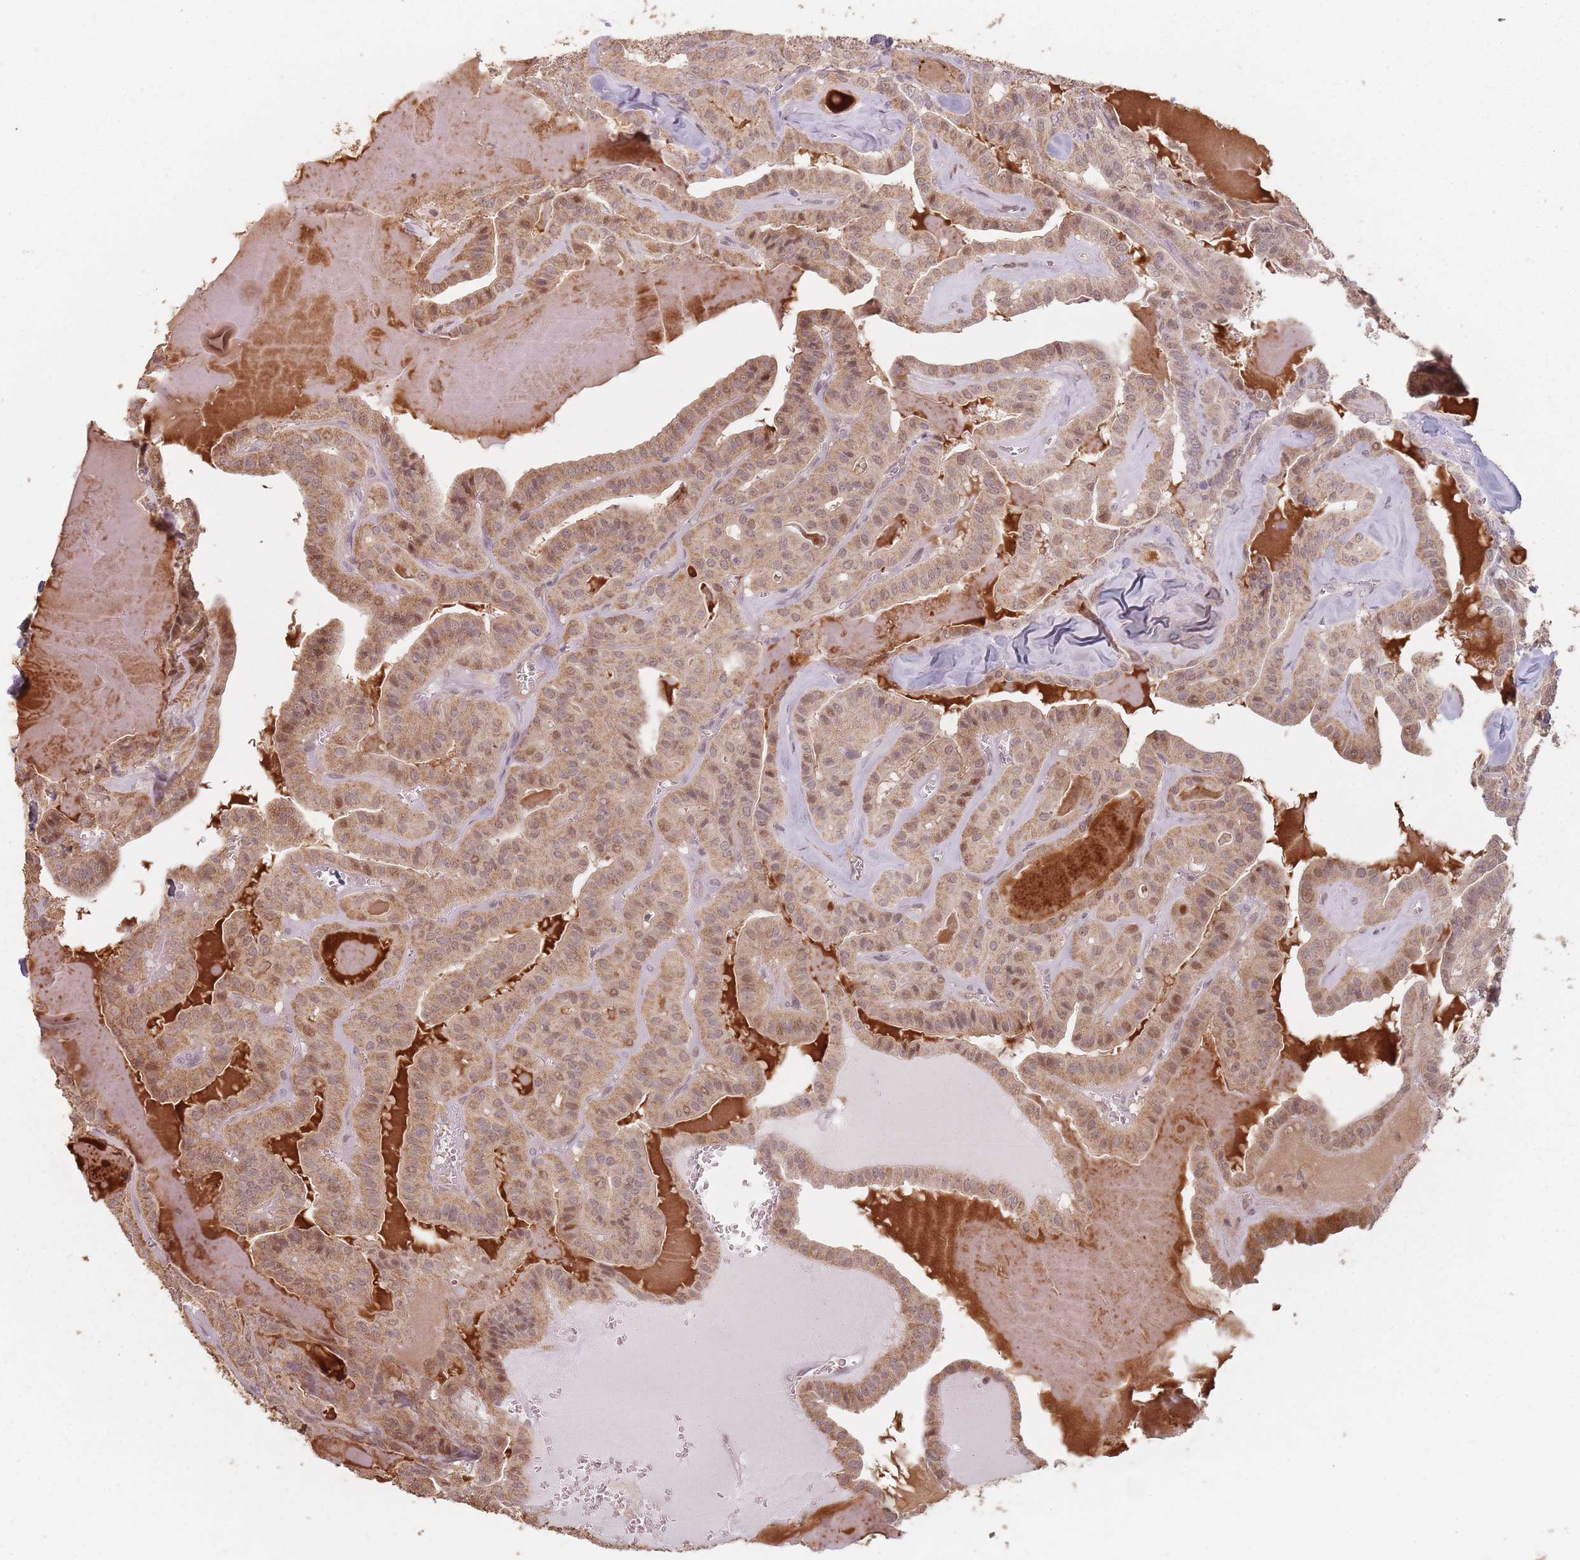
{"staining": {"intensity": "moderate", "quantity": ">75%", "location": "cytoplasmic/membranous,nuclear"}, "tissue": "thyroid cancer", "cell_type": "Tumor cells", "image_type": "cancer", "snomed": [{"axis": "morphology", "description": "Papillary adenocarcinoma, NOS"}, {"axis": "topography", "description": "Thyroid gland"}], "caption": "The photomicrograph exhibits immunohistochemical staining of thyroid papillary adenocarcinoma. There is moderate cytoplasmic/membranous and nuclear expression is identified in approximately >75% of tumor cells. (DAB (3,3'-diaminobenzidine) IHC with brightfield microscopy, high magnification).", "gene": "VPS52", "patient": {"sex": "male", "age": 52}}